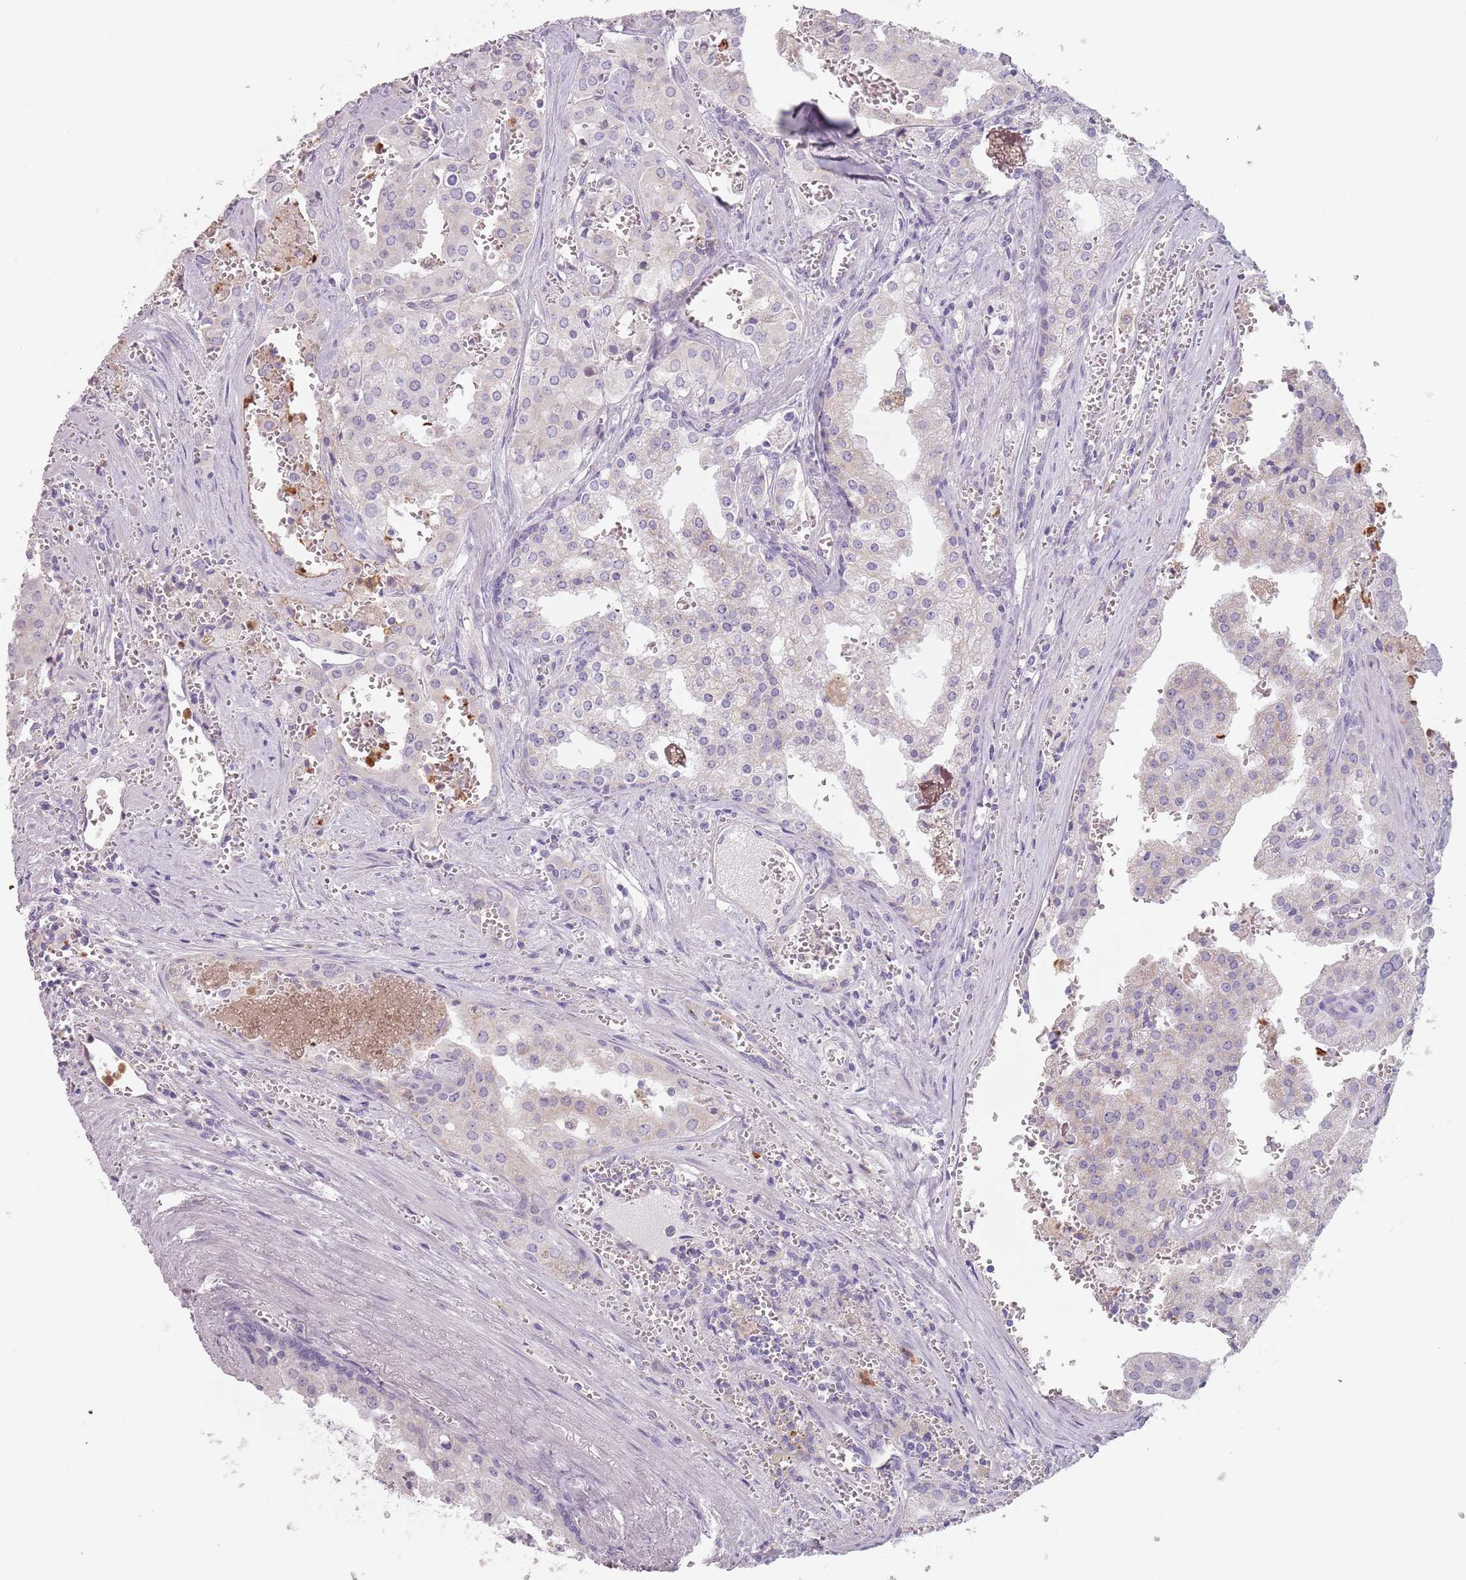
{"staining": {"intensity": "weak", "quantity": "<25%", "location": "cytoplasmic/membranous"}, "tissue": "prostate cancer", "cell_type": "Tumor cells", "image_type": "cancer", "snomed": [{"axis": "morphology", "description": "Adenocarcinoma, High grade"}, {"axis": "topography", "description": "Prostate"}], "caption": "Tumor cells show no significant expression in high-grade adenocarcinoma (prostate). (Stains: DAB immunohistochemistry with hematoxylin counter stain, Microscopy: brightfield microscopy at high magnification).", "gene": "ZNF584", "patient": {"sex": "male", "age": 68}}